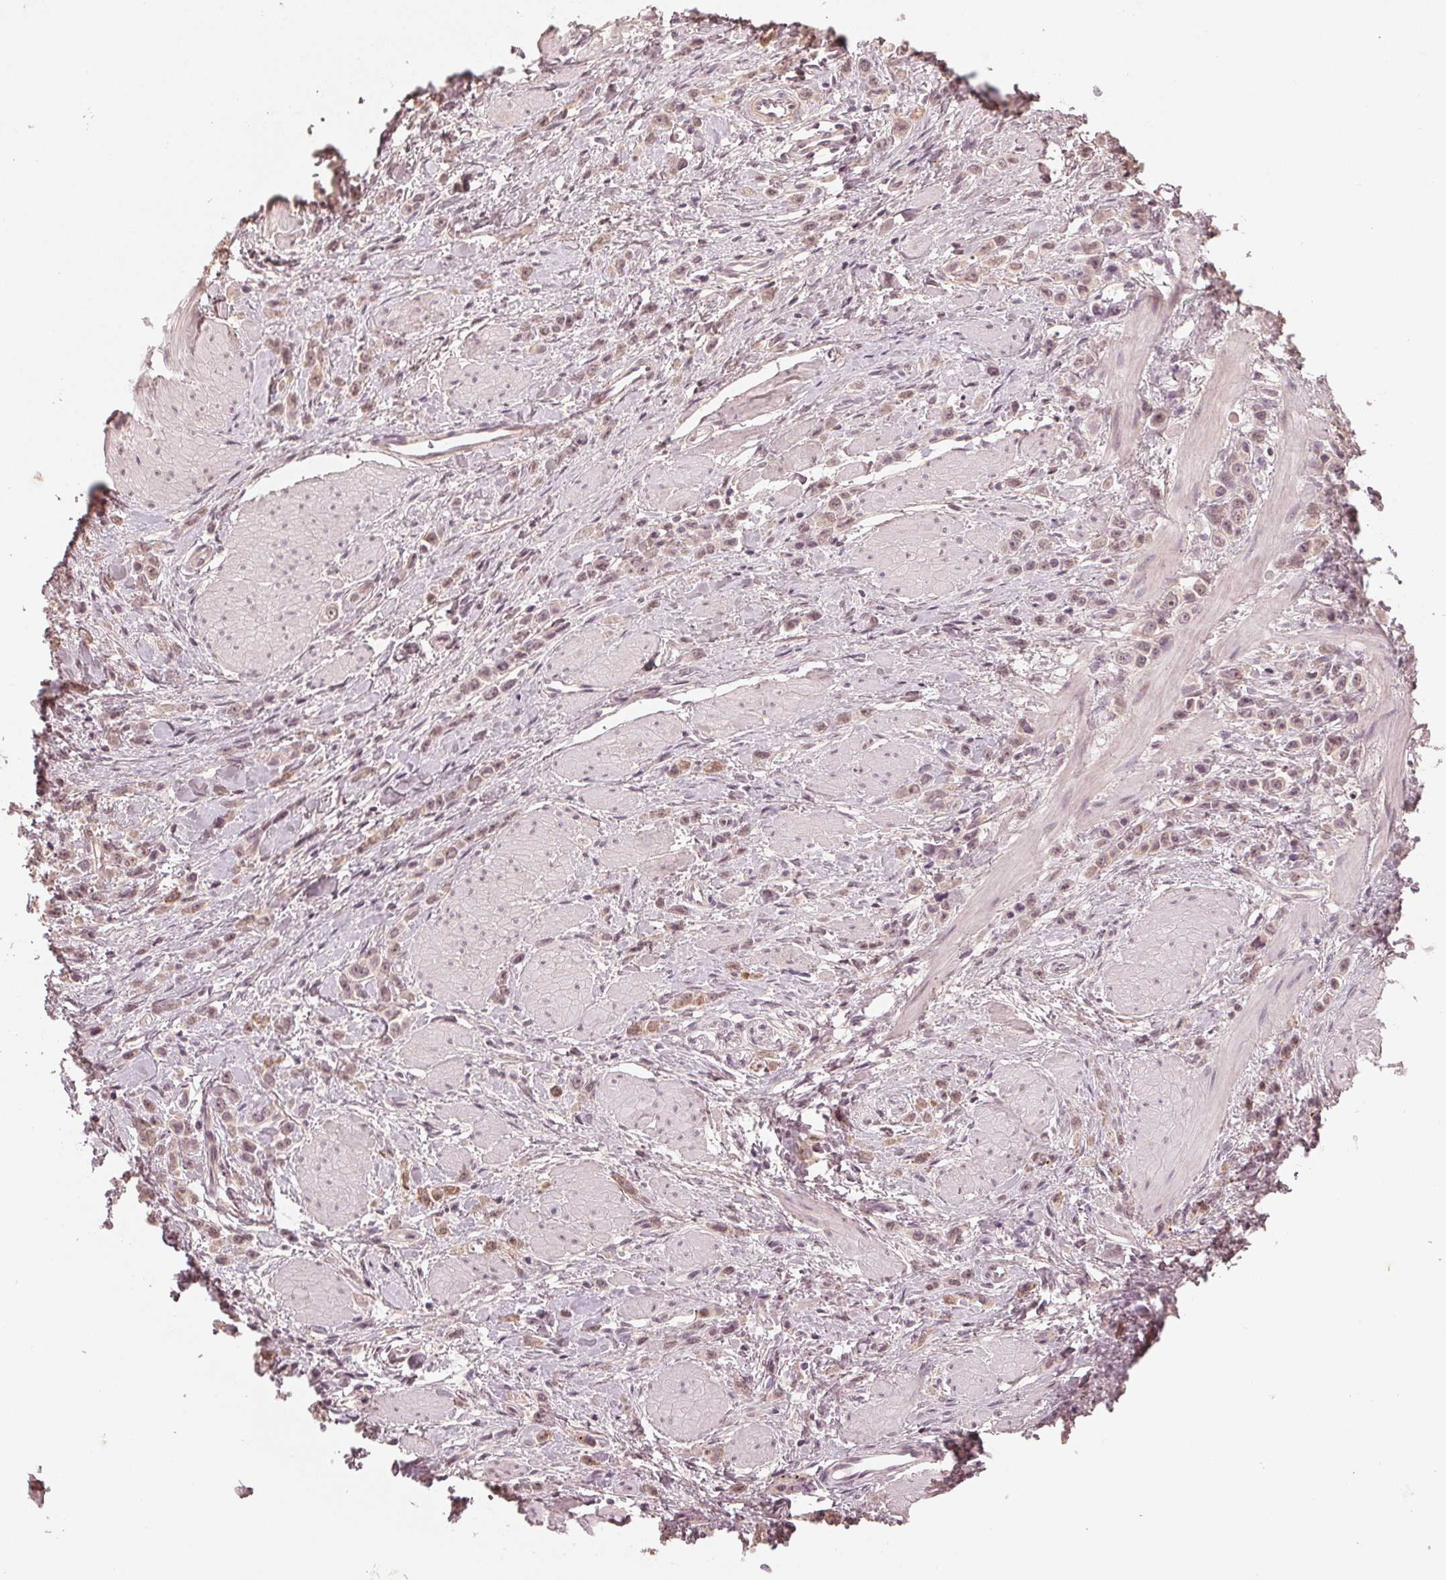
{"staining": {"intensity": "weak", "quantity": ">75%", "location": "cytoplasmic/membranous"}, "tissue": "stomach cancer", "cell_type": "Tumor cells", "image_type": "cancer", "snomed": [{"axis": "morphology", "description": "Adenocarcinoma, NOS"}, {"axis": "topography", "description": "Stomach"}], "caption": "The image exhibits a brown stain indicating the presence of a protein in the cytoplasmic/membranous of tumor cells in stomach cancer (adenocarcinoma).", "gene": "TUB", "patient": {"sex": "male", "age": 47}}